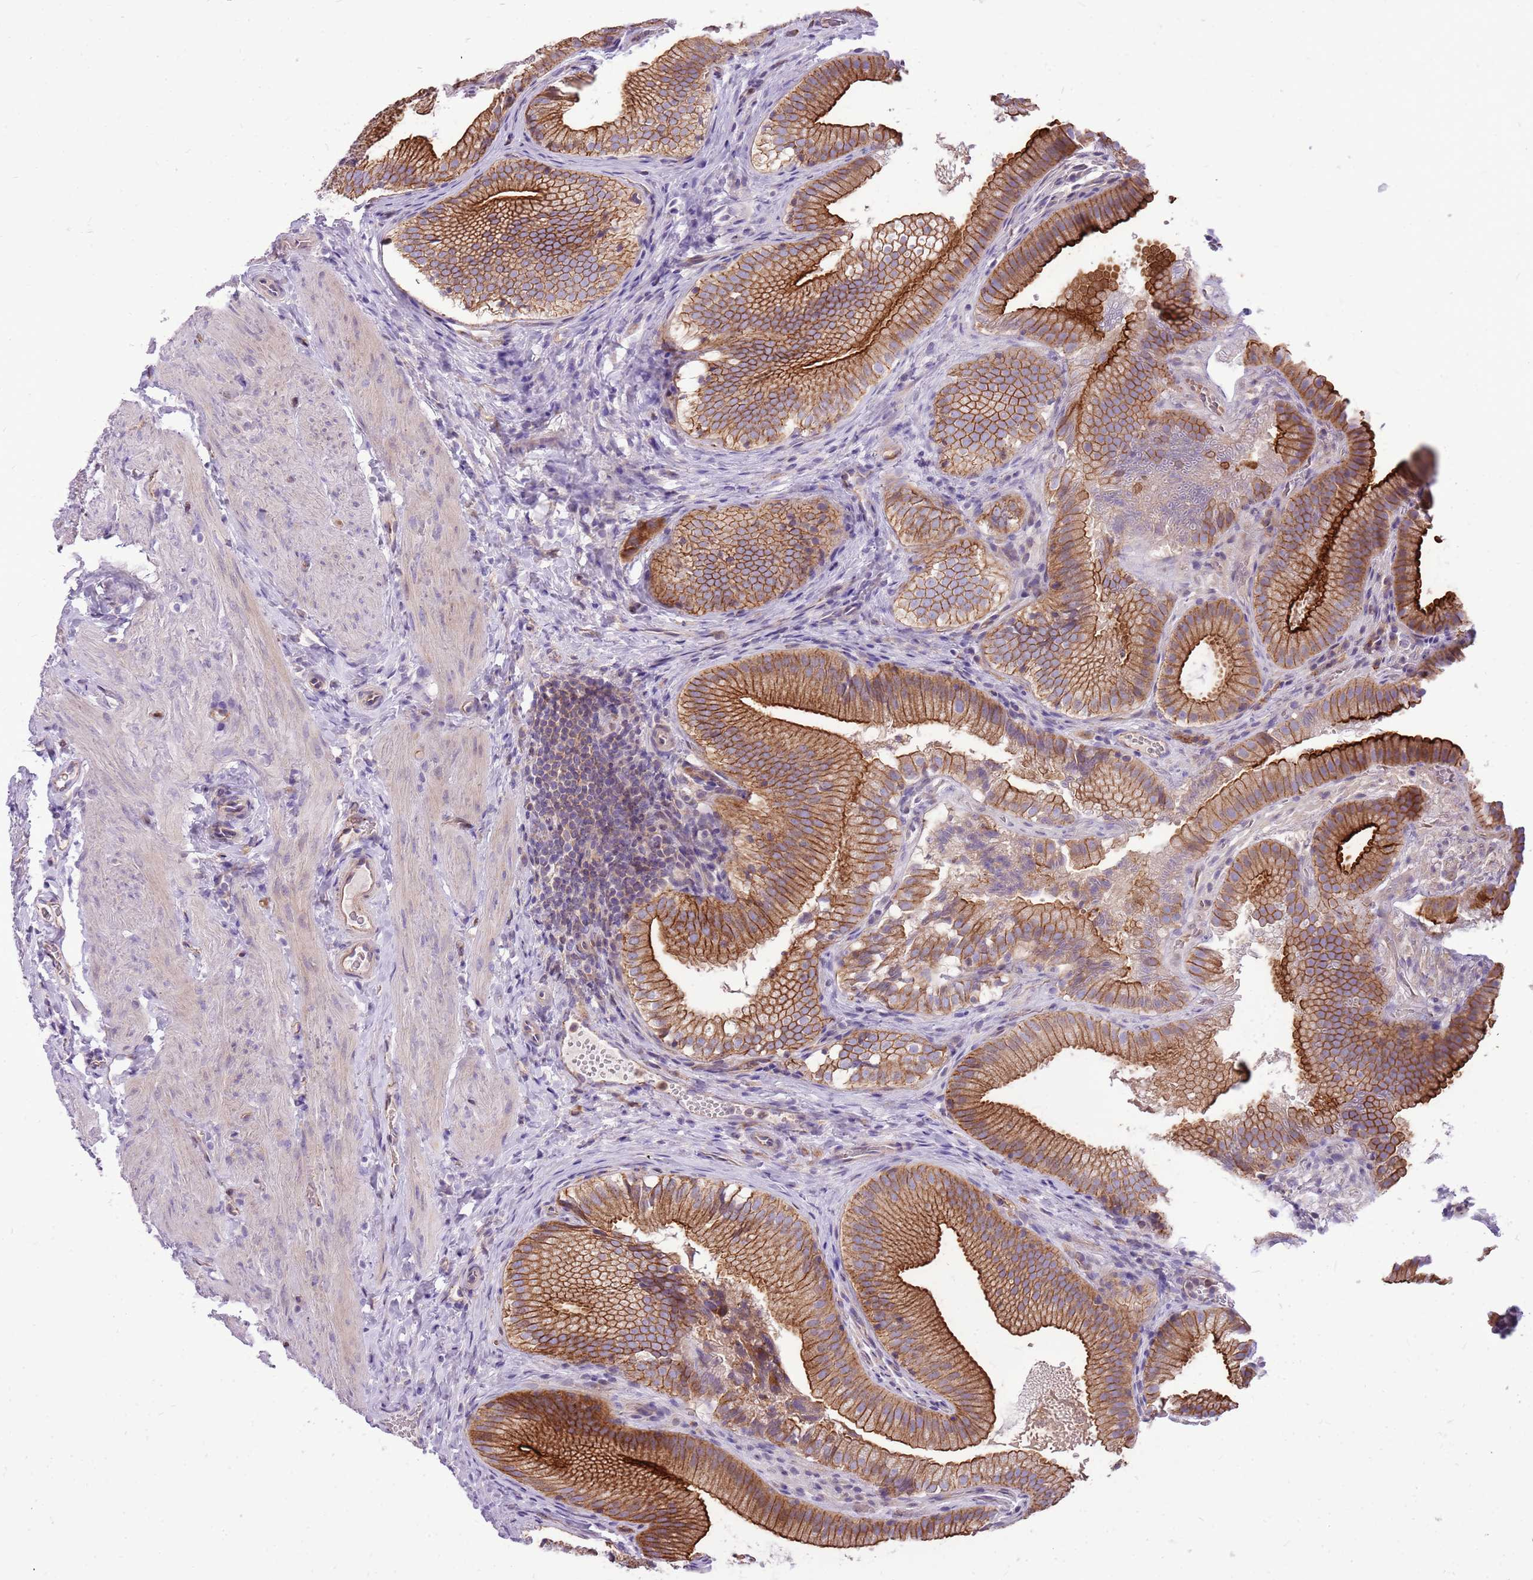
{"staining": {"intensity": "strong", "quantity": ">75%", "location": "cytoplasmic/membranous"}, "tissue": "gallbladder", "cell_type": "Glandular cells", "image_type": "normal", "snomed": [{"axis": "morphology", "description": "Normal tissue, NOS"}, {"axis": "topography", "description": "Gallbladder"}], "caption": "Protein staining of benign gallbladder shows strong cytoplasmic/membranous staining in about >75% of glandular cells. The protein of interest is shown in brown color, while the nuclei are stained blue.", "gene": "WDR90", "patient": {"sex": "female", "age": 30}}